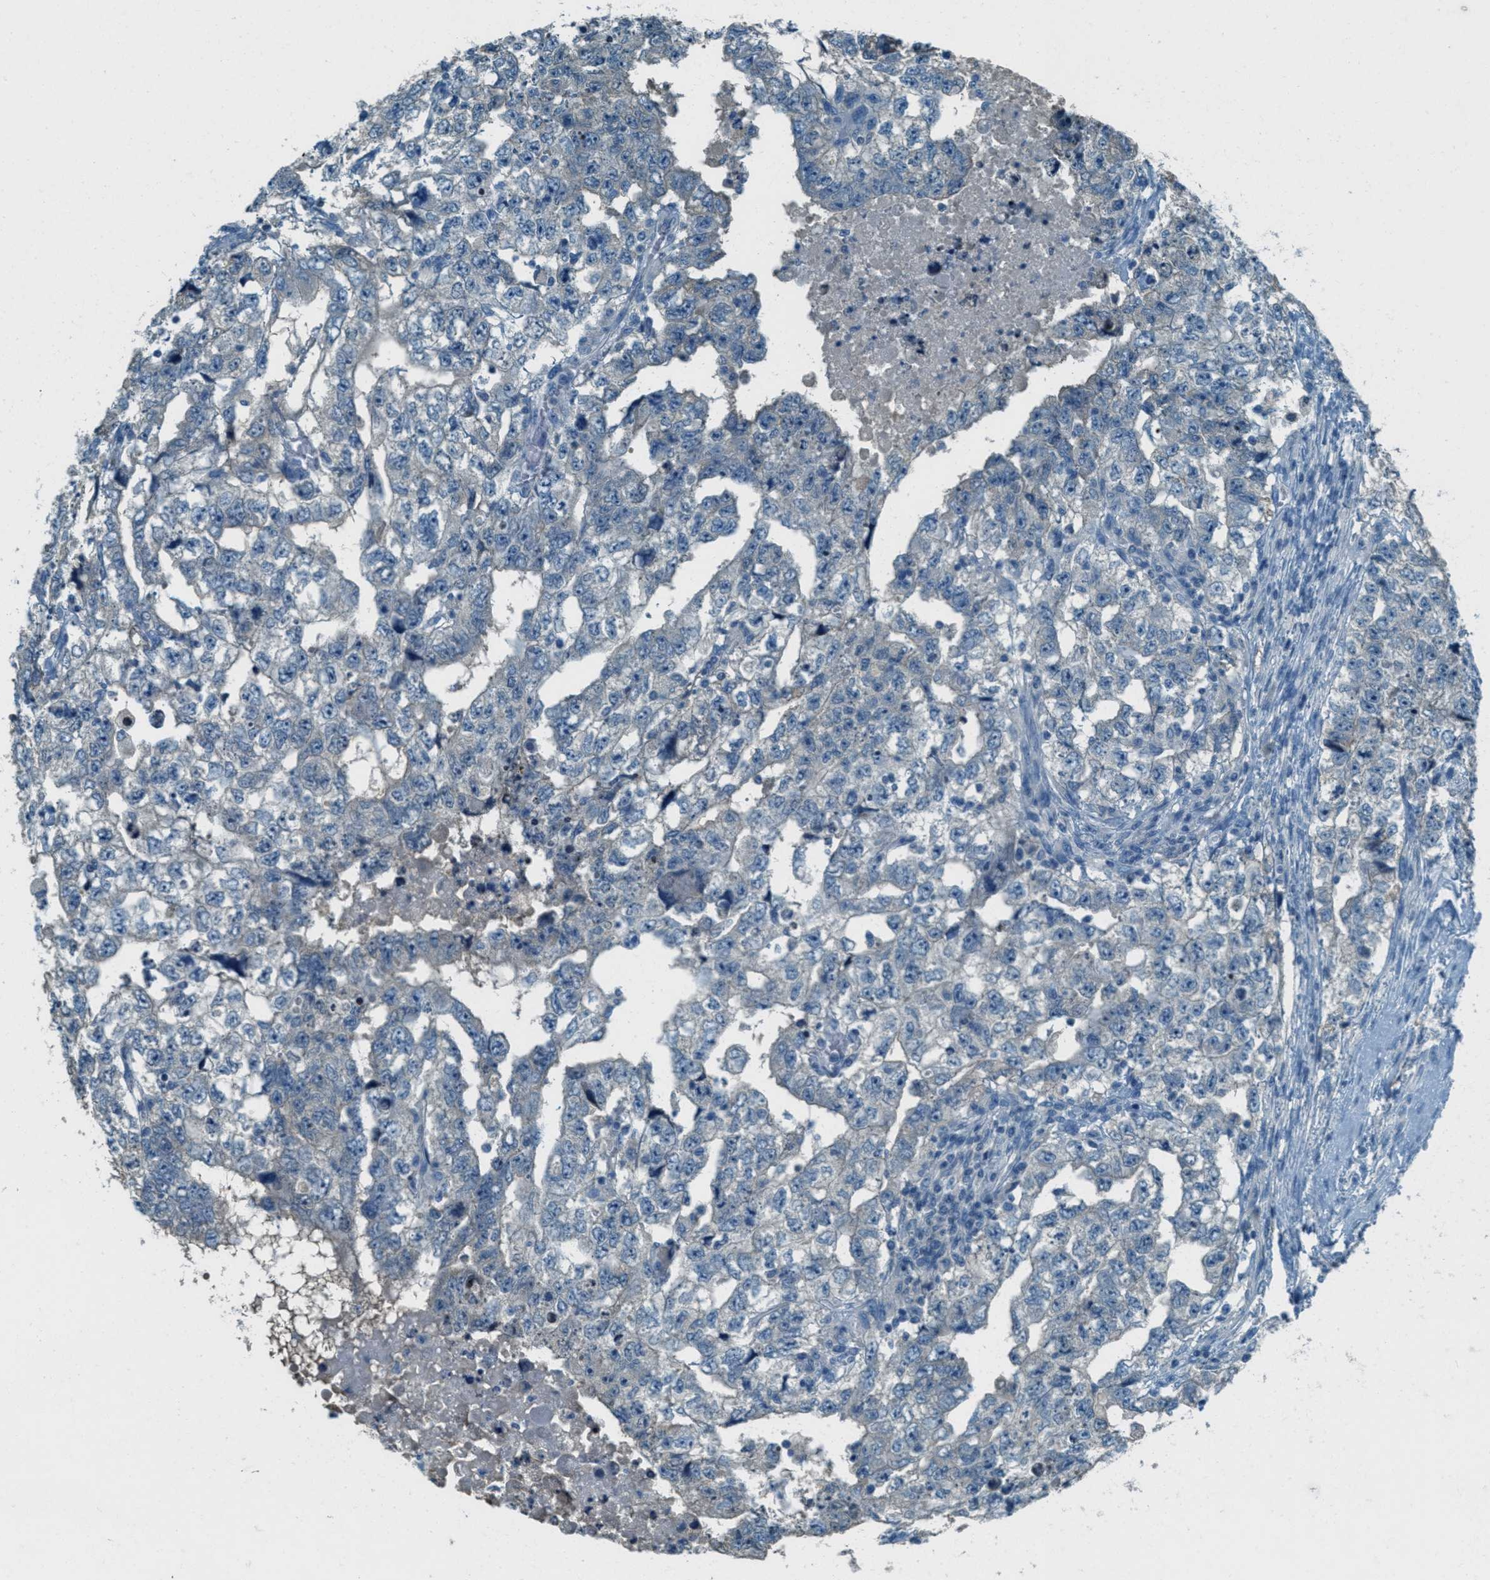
{"staining": {"intensity": "negative", "quantity": "none", "location": "none"}, "tissue": "testis cancer", "cell_type": "Tumor cells", "image_type": "cancer", "snomed": [{"axis": "morphology", "description": "Carcinoma, Embryonal, NOS"}, {"axis": "topography", "description": "Testis"}], "caption": "Immunohistochemistry (IHC) micrograph of testis cancer stained for a protein (brown), which demonstrates no positivity in tumor cells.", "gene": "MSLN", "patient": {"sex": "male", "age": 36}}